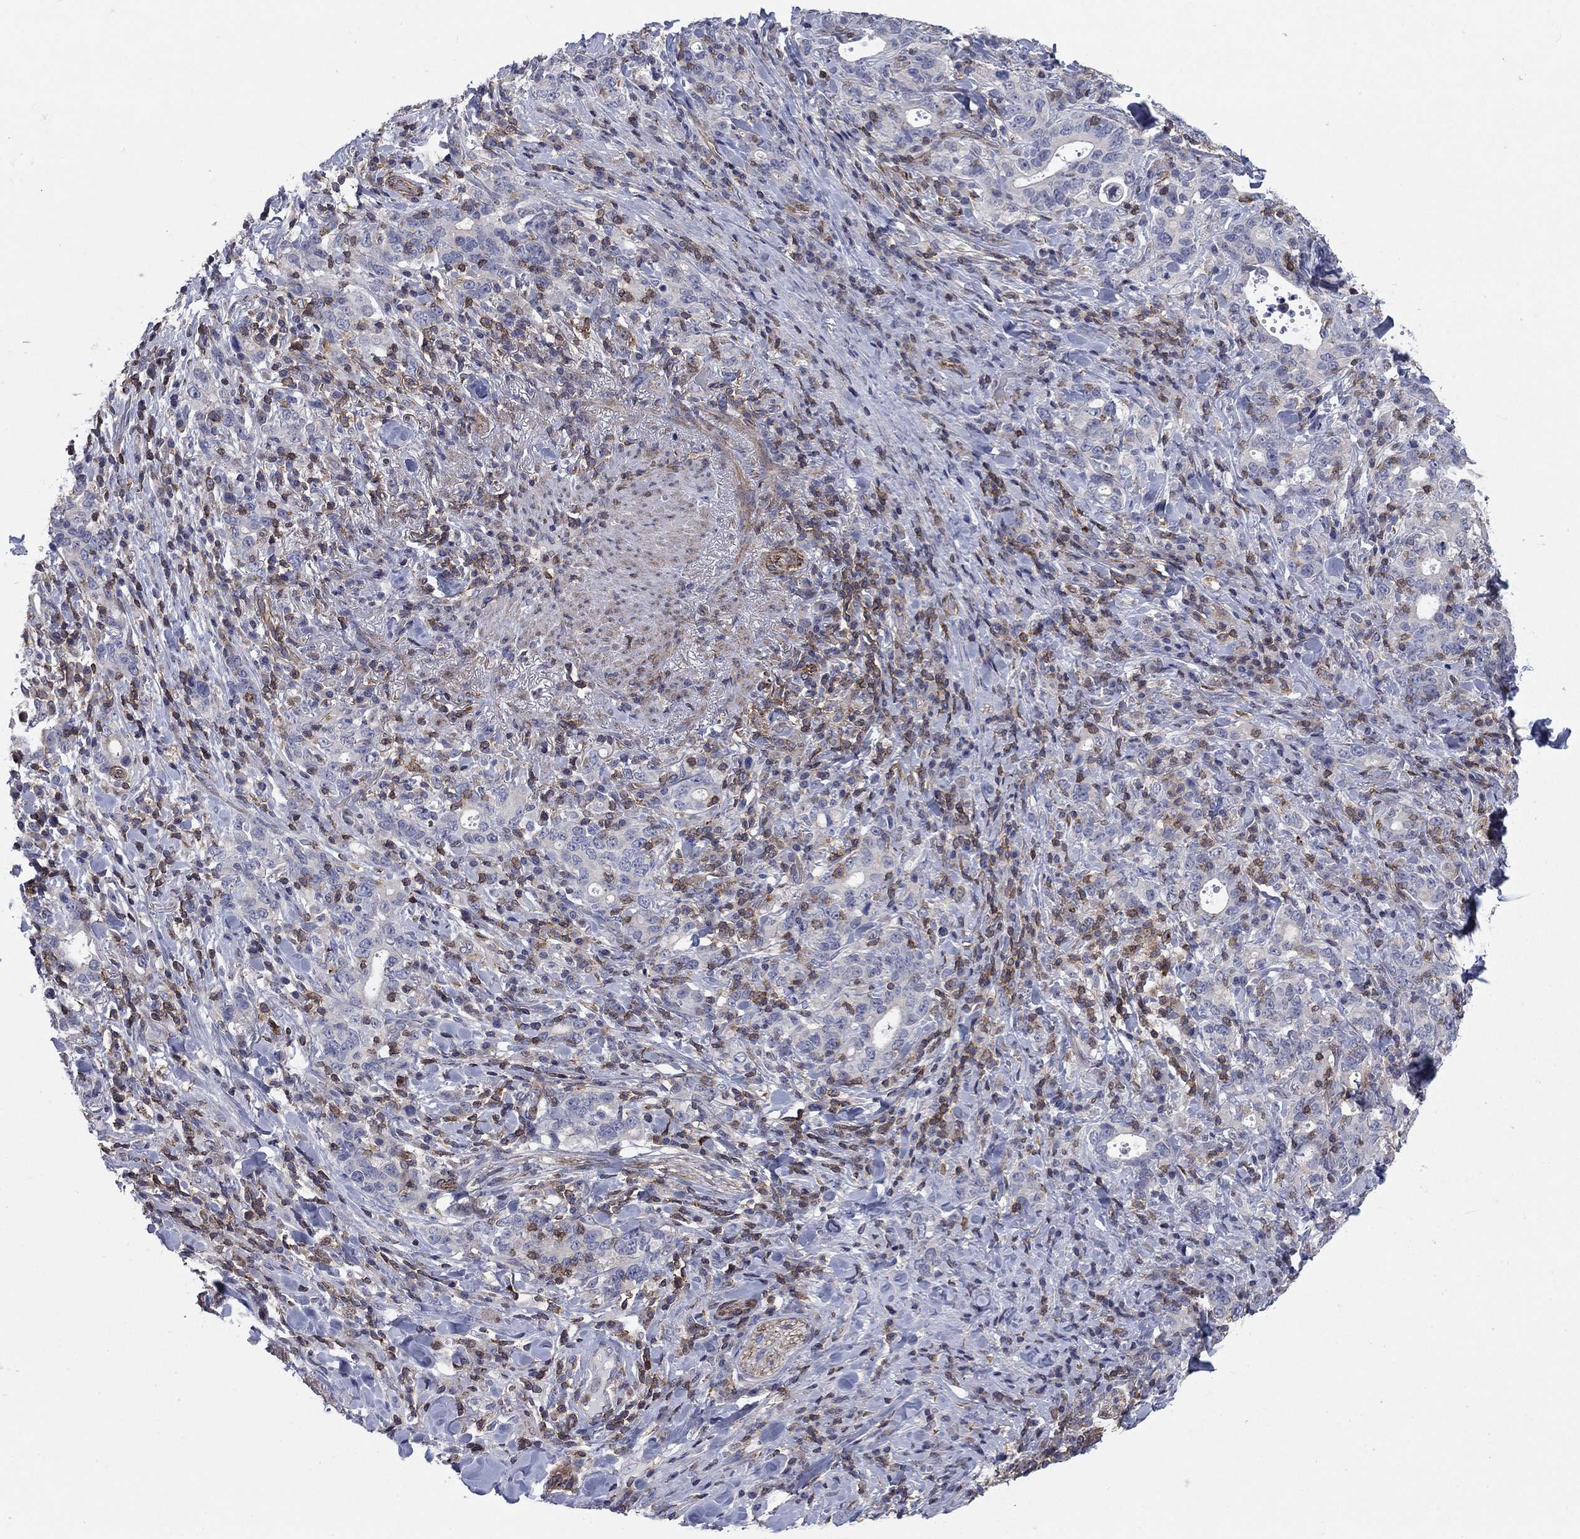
{"staining": {"intensity": "negative", "quantity": "none", "location": "none"}, "tissue": "stomach cancer", "cell_type": "Tumor cells", "image_type": "cancer", "snomed": [{"axis": "morphology", "description": "Adenocarcinoma, NOS"}, {"axis": "topography", "description": "Stomach"}], "caption": "High power microscopy histopathology image of an immunohistochemistry photomicrograph of stomach cancer, revealing no significant expression in tumor cells. The staining is performed using DAB (3,3'-diaminobenzidine) brown chromogen with nuclei counter-stained in using hematoxylin.", "gene": "PSD4", "patient": {"sex": "male", "age": 79}}